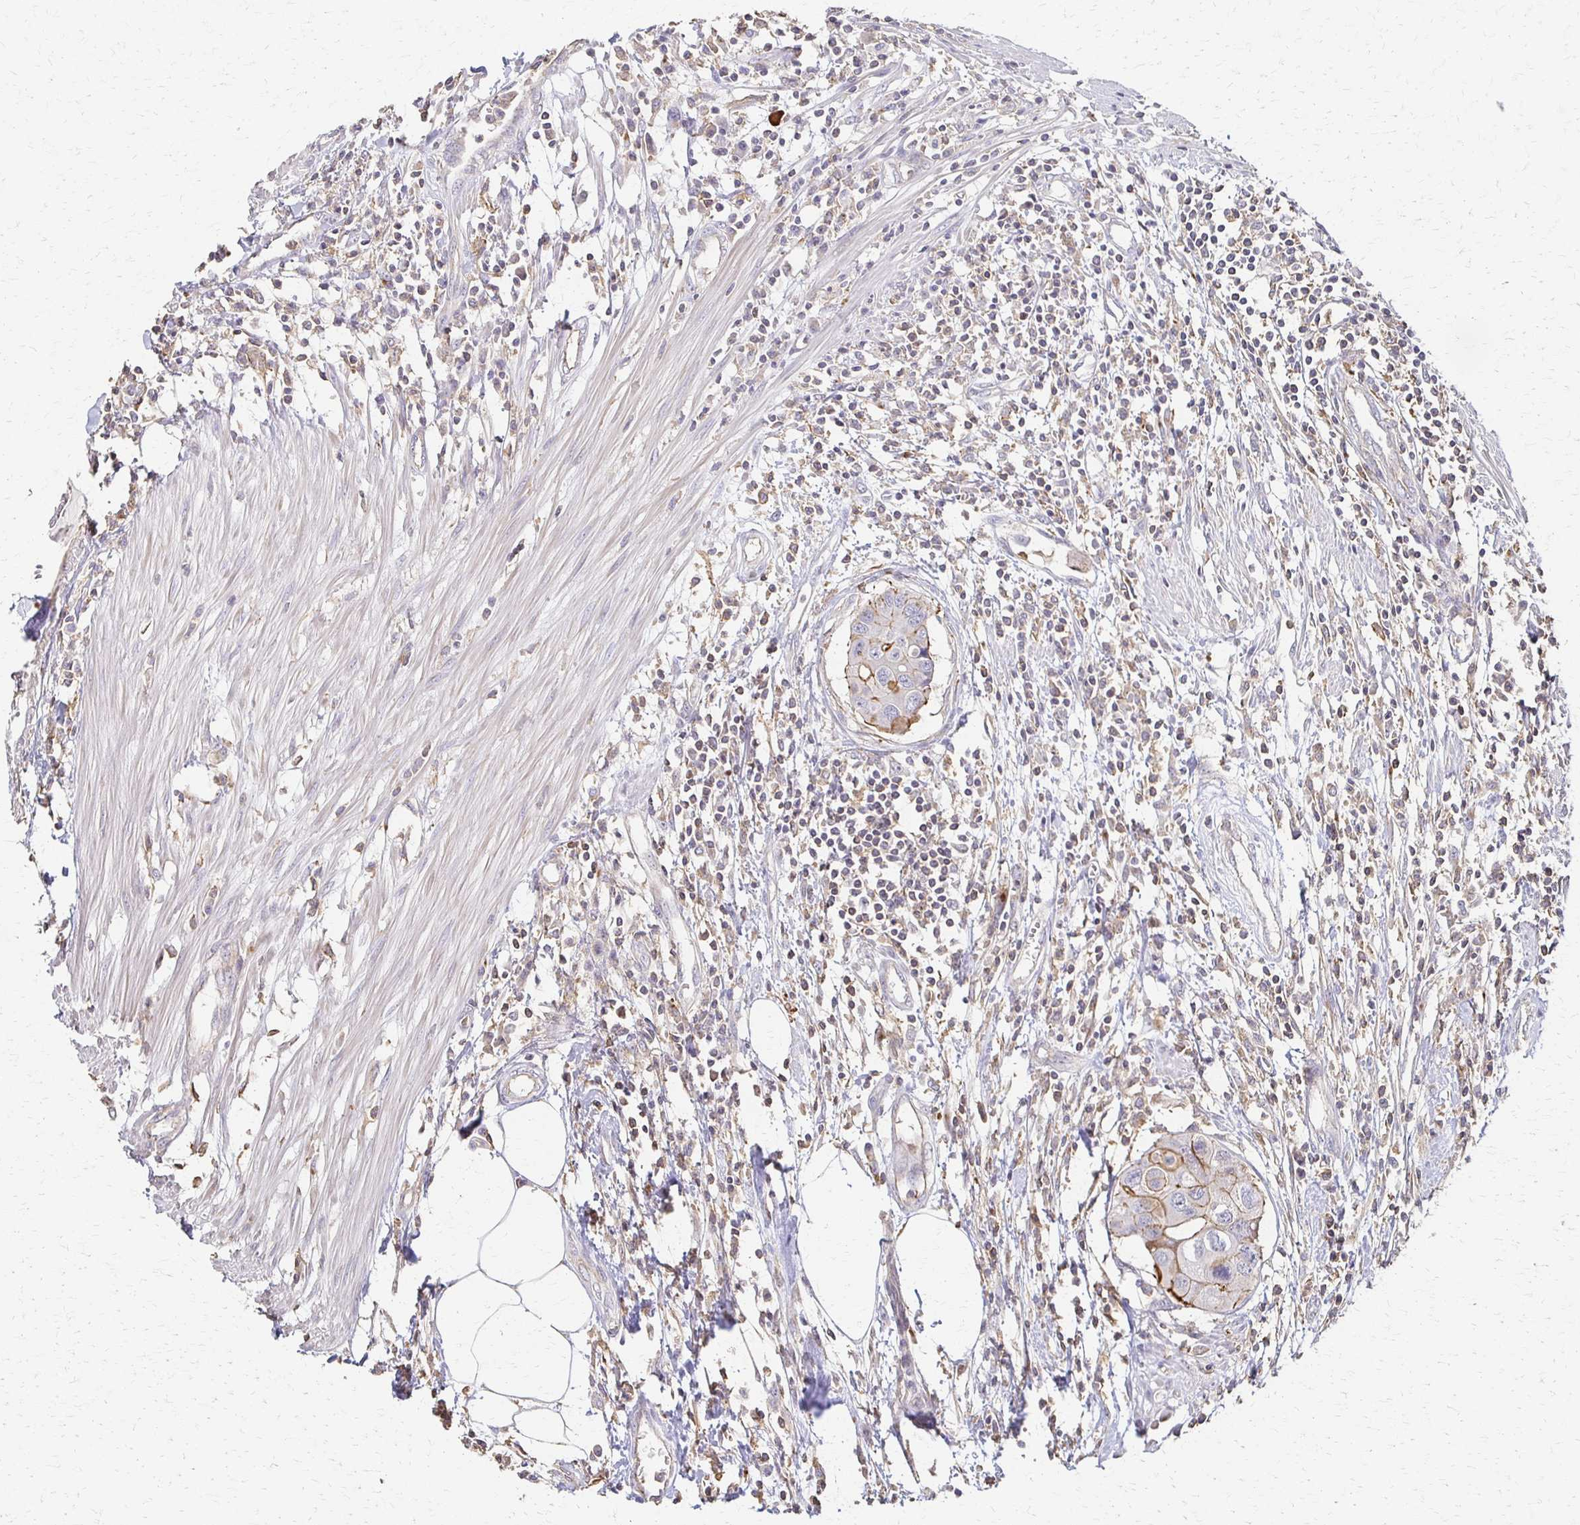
{"staining": {"intensity": "moderate", "quantity": "<25%", "location": "cytoplasmic/membranous"}, "tissue": "colorectal cancer", "cell_type": "Tumor cells", "image_type": "cancer", "snomed": [{"axis": "morphology", "description": "Adenocarcinoma, NOS"}, {"axis": "topography", "description": "Colon"}], "caption": "Protein staining shows moderate cytoplasmic/membranous positivity in approximately <25% of tumor cells in adenocarcinoma (colorectal).", "gene": "C1QTNF7", "patient": {"sex": "male", "age": 77}}